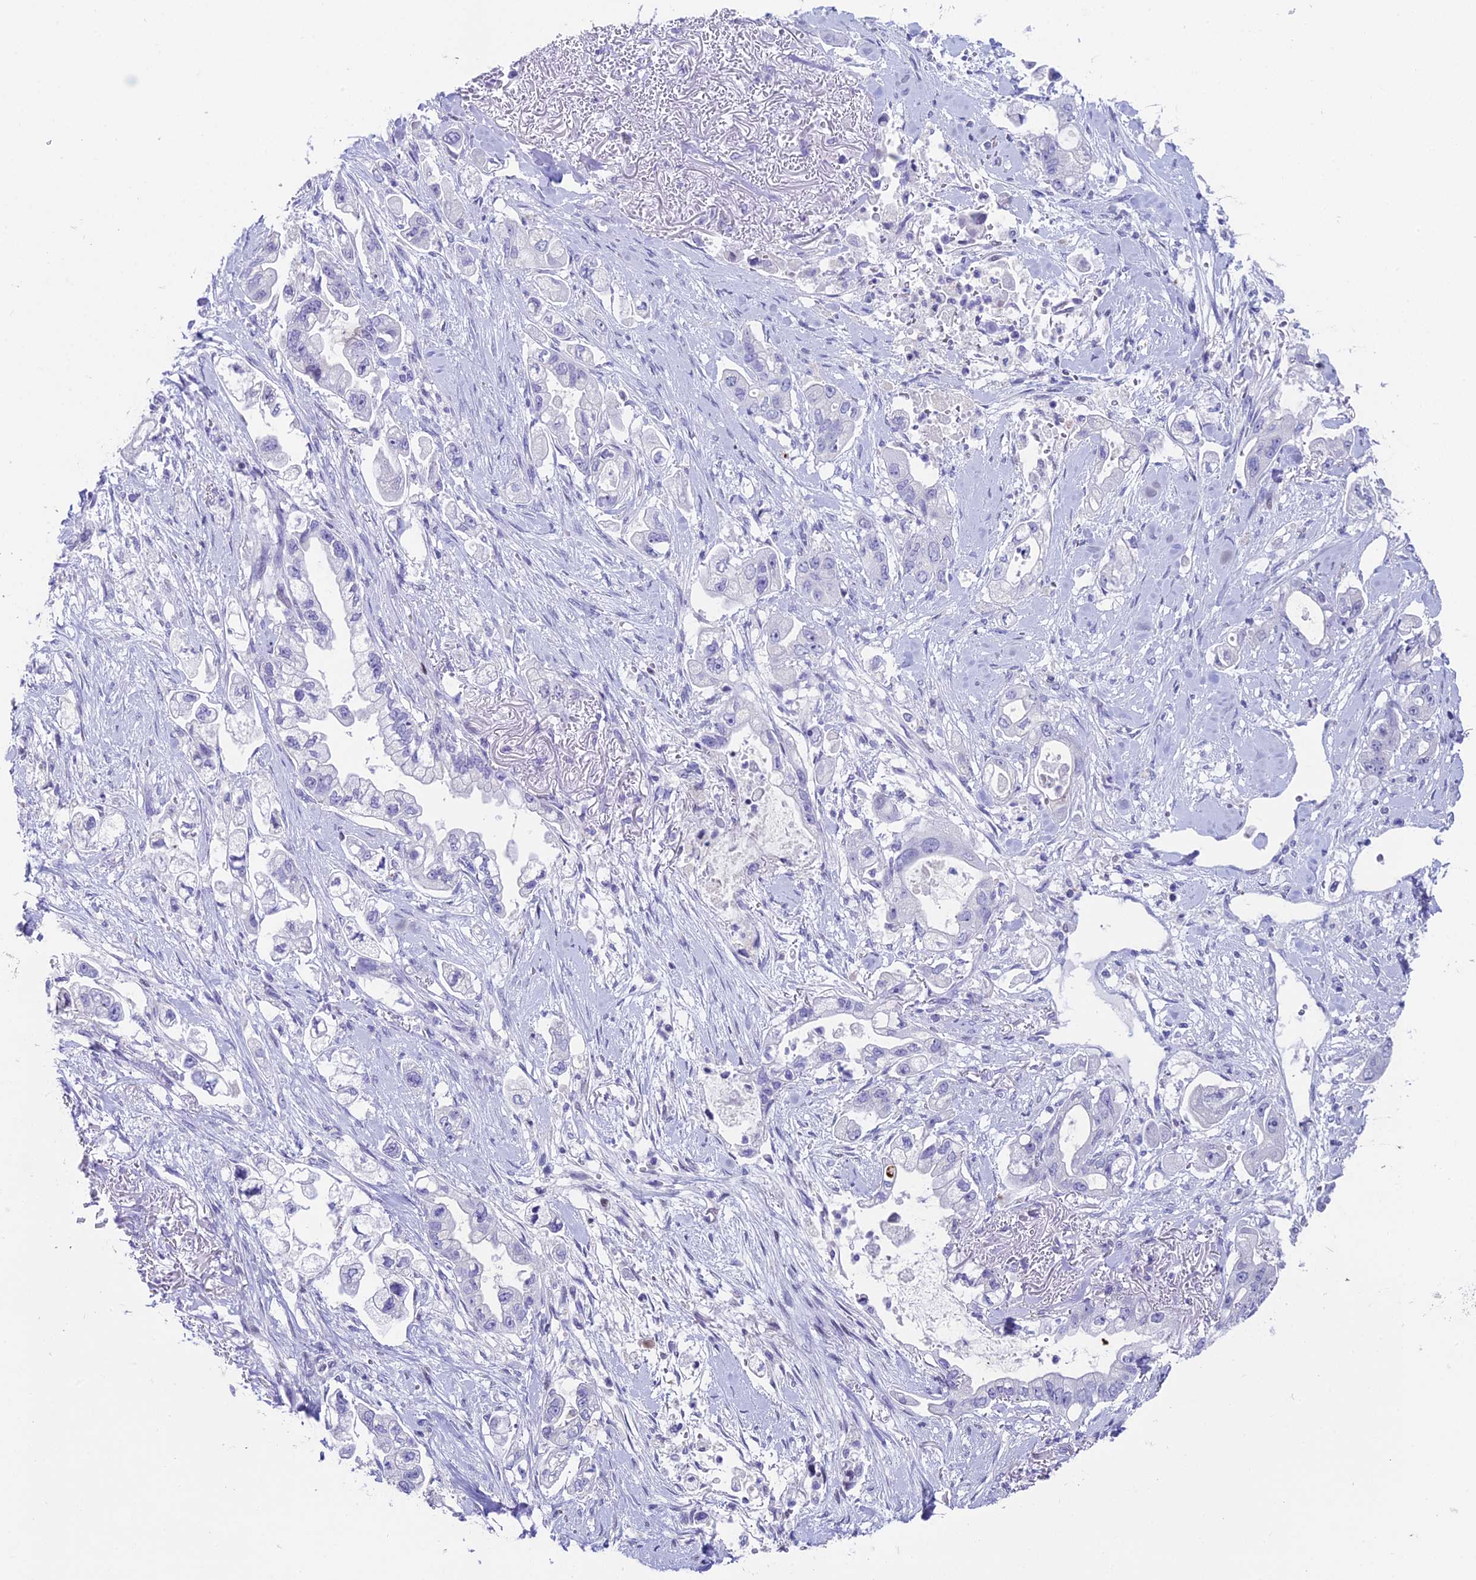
{"staining": {"intensity": "negative", "quantity": "none", "location": "none"}, "tissue": "stomach cancer", "cell_type": "Tumor cells", "image_type": "cancer", "snomed": [{"axis": "morphology", "description": "Adenocarcinoma, NOS"}, {"axis": "topography", "description": "Stomach"}], "caption": "Tumor cells are negative for protein expression in human adenocarcinoma (stomach).", "gene": "CC2D2A", "patient": {"sex": "male", "age": 62}}